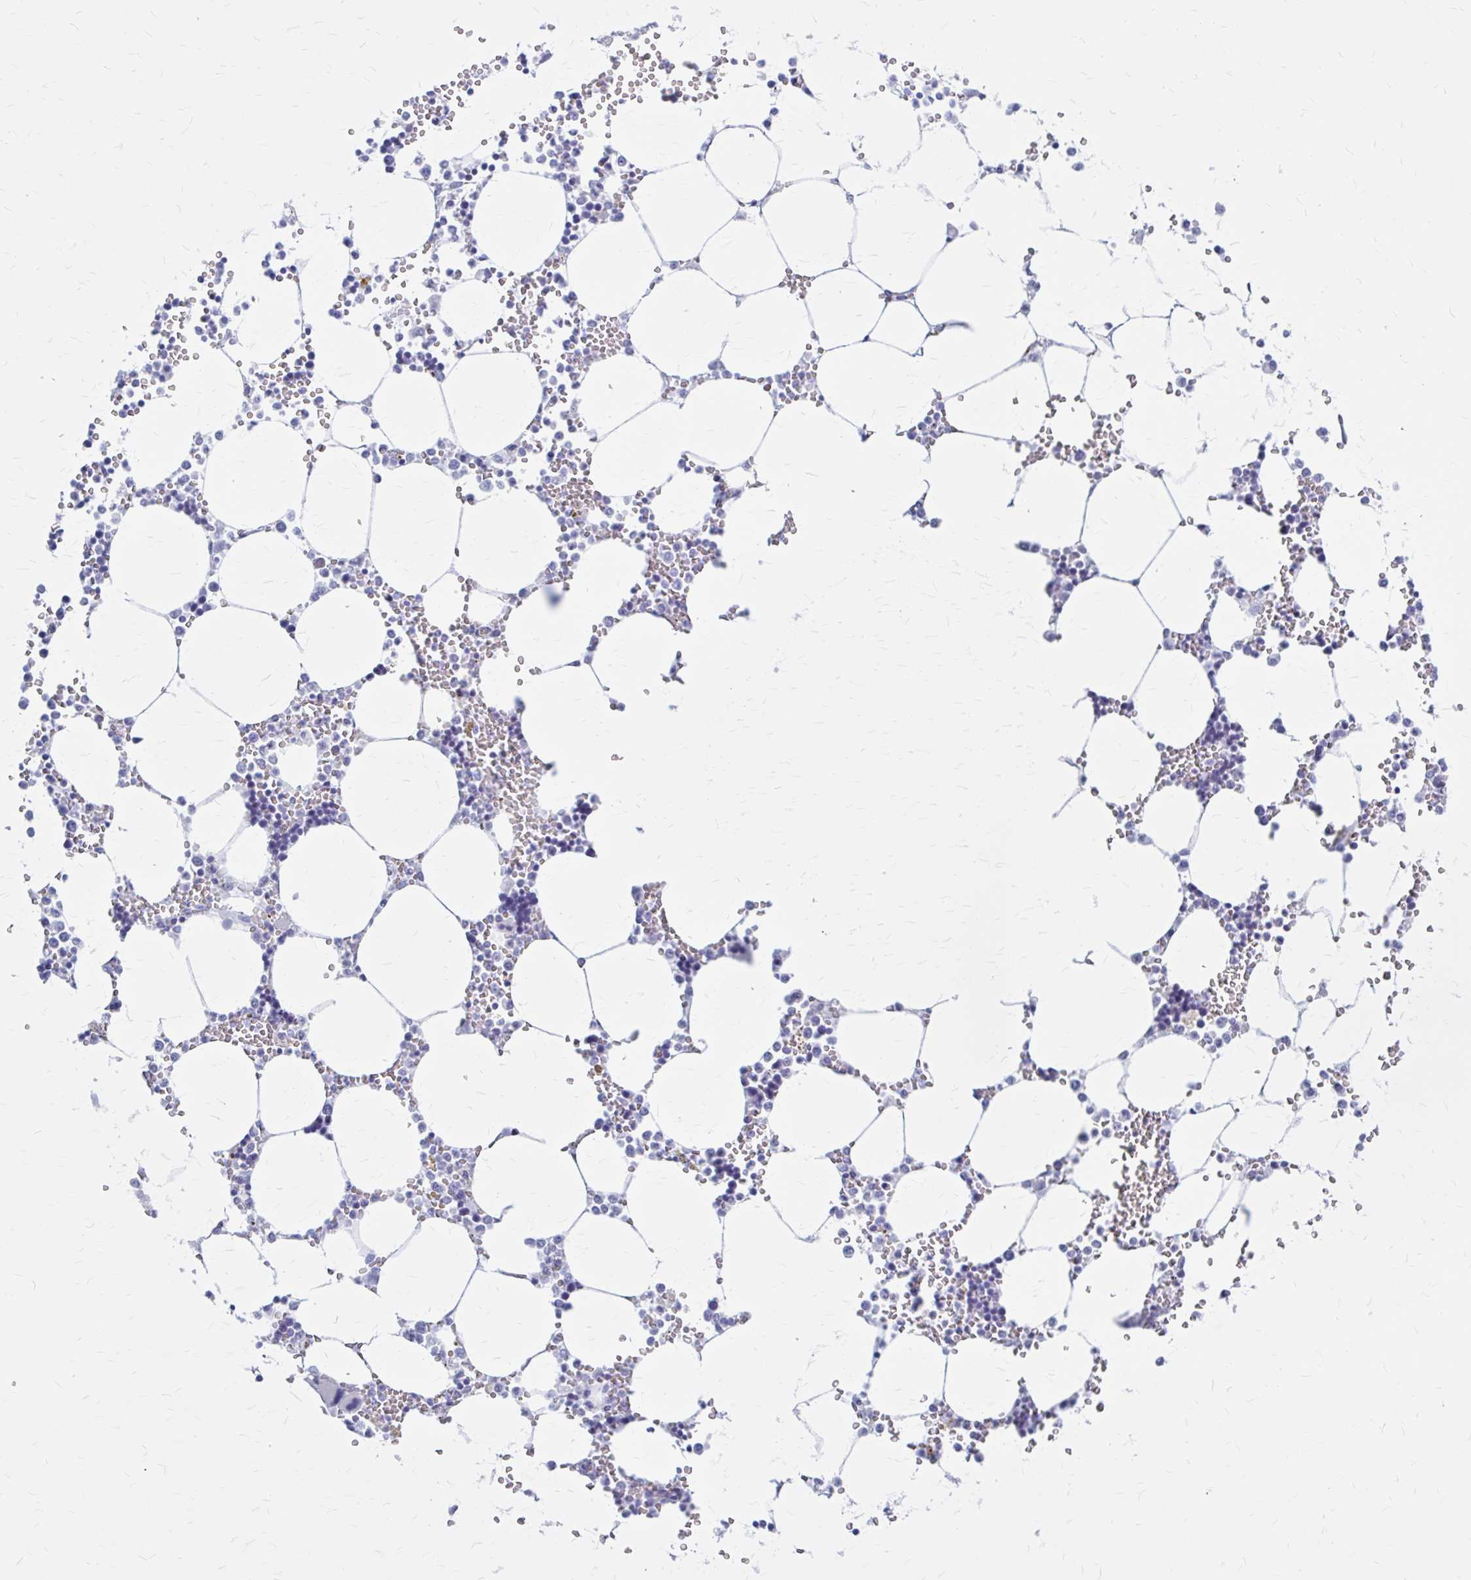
{"staining": {"intensity": "negative", "quantity": "none", "location": "none"}, "tissue": "bone marrow", "cell_type": "Hematopoietic cells", "image_type": "normal", "snomed": [{"axis": "morphology", "description": "Normal tissue, NOS"}, {"axis": "topography", "description": "Bone marrow"}], "caption": "A high-resolution histopathology image shows immunohistochemistry (IHC) staining of benign bone marrow, which displays no significant positivity in hematopoietic cells. (DAB immunohistochemistry with hematoxylin counter stain).", "gene": "KLHDC7A", "patient": {"sex": "male", "age": 64}}